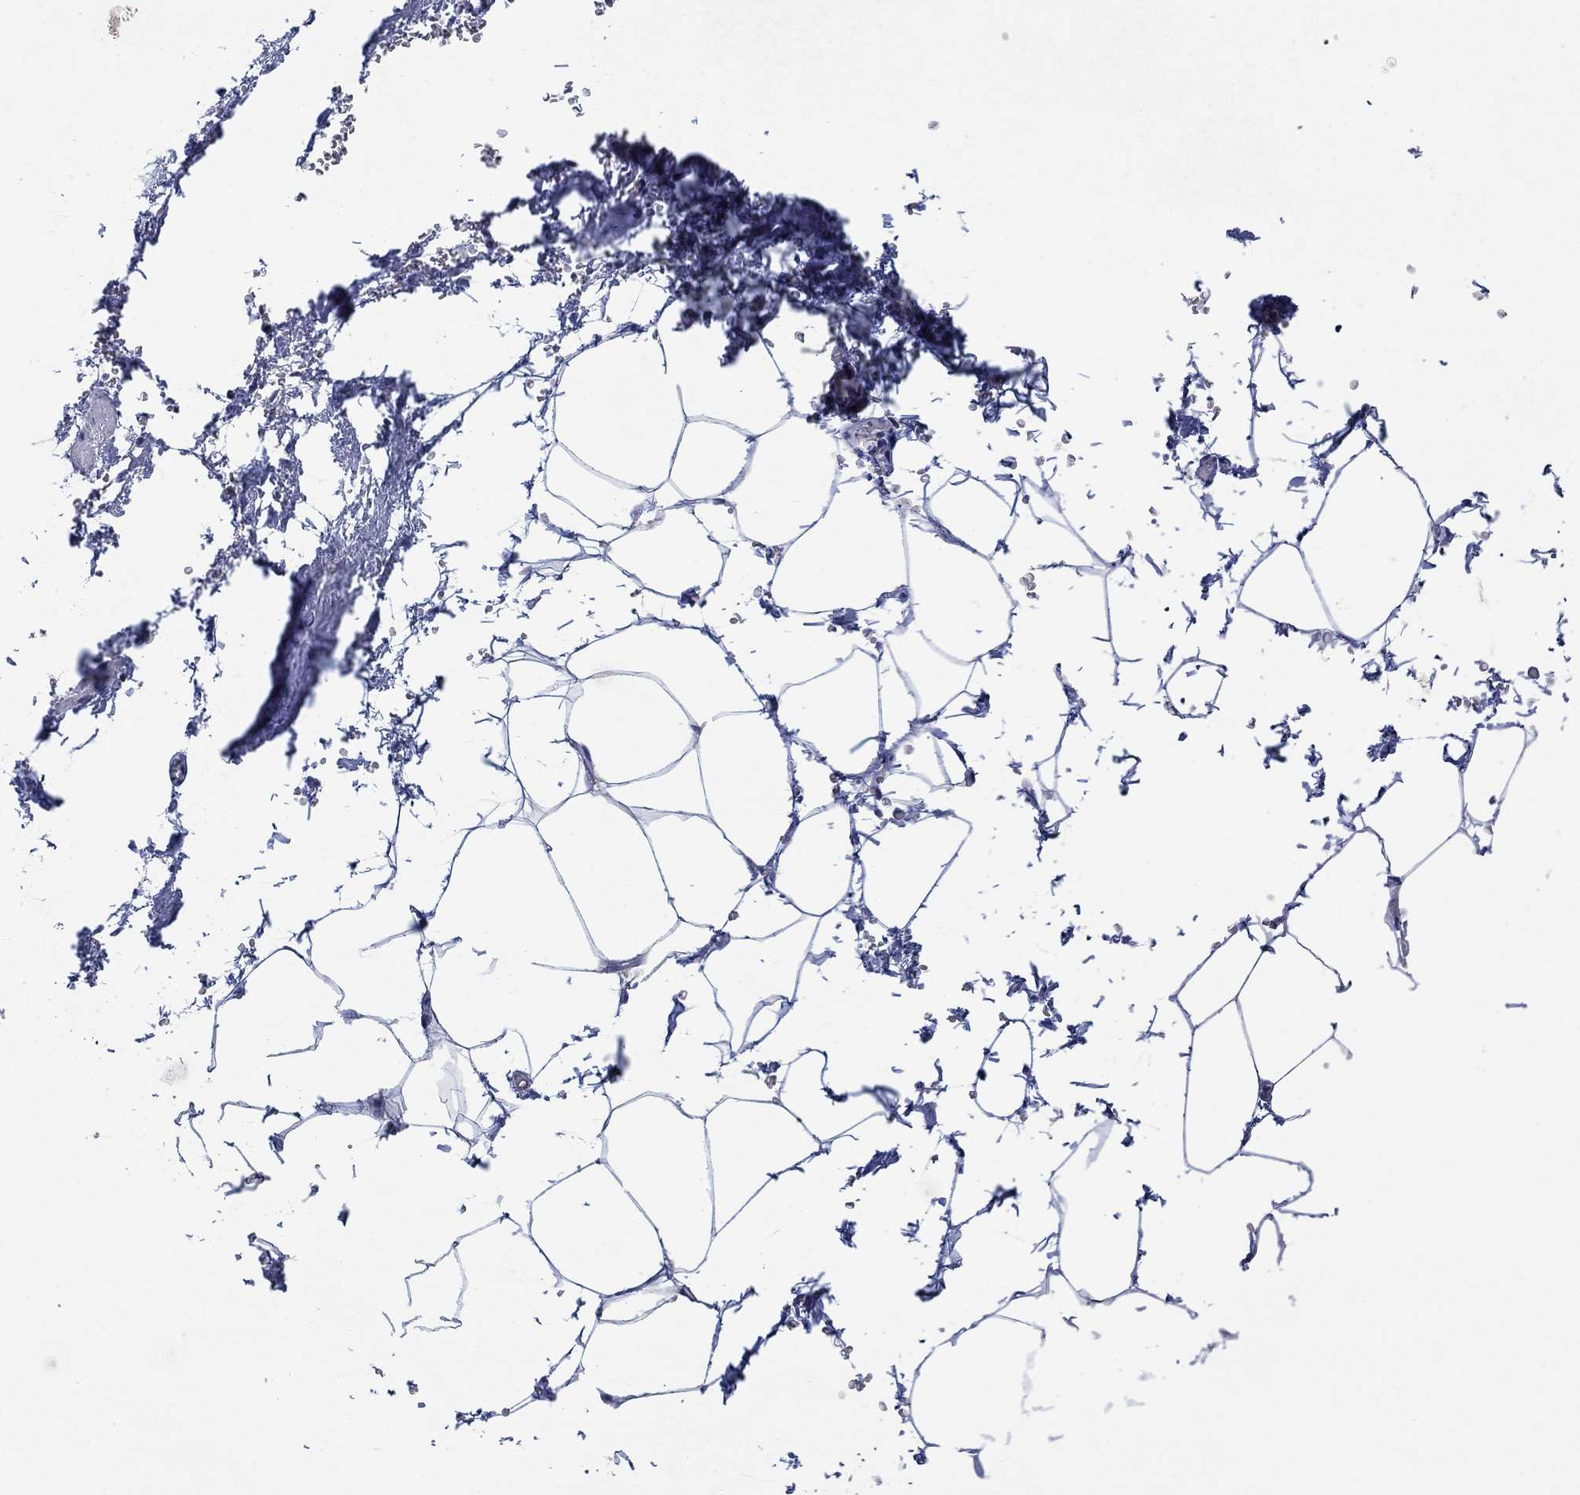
{"staining": {"intensity": "negative", "quantity": "none", "location": "none"}, "tissue": "adipose tissue", "cell_type": "Adipocytes", "image_type": "normal", "snomed": [{"axis": "morphology", "description": "Normal tissue, NOS"}, {"axis": "topography", "description": "Soft tissue"}, {"axis": "topography", "description": "Adipose tissue"}, {"axis": "topography", "description": "Vascular tissue"}, {"axis": "topography", "description": "Peripheral nerve tissue"}], "caption": "DAB (3,3'-diaminobenzidine) immunohistochemical staining of unremarkable human adipose tissue reveals no significant positivity in adipocytes.", "gene": "HTN1", "patient": {"sex": "male", "age": 68}}